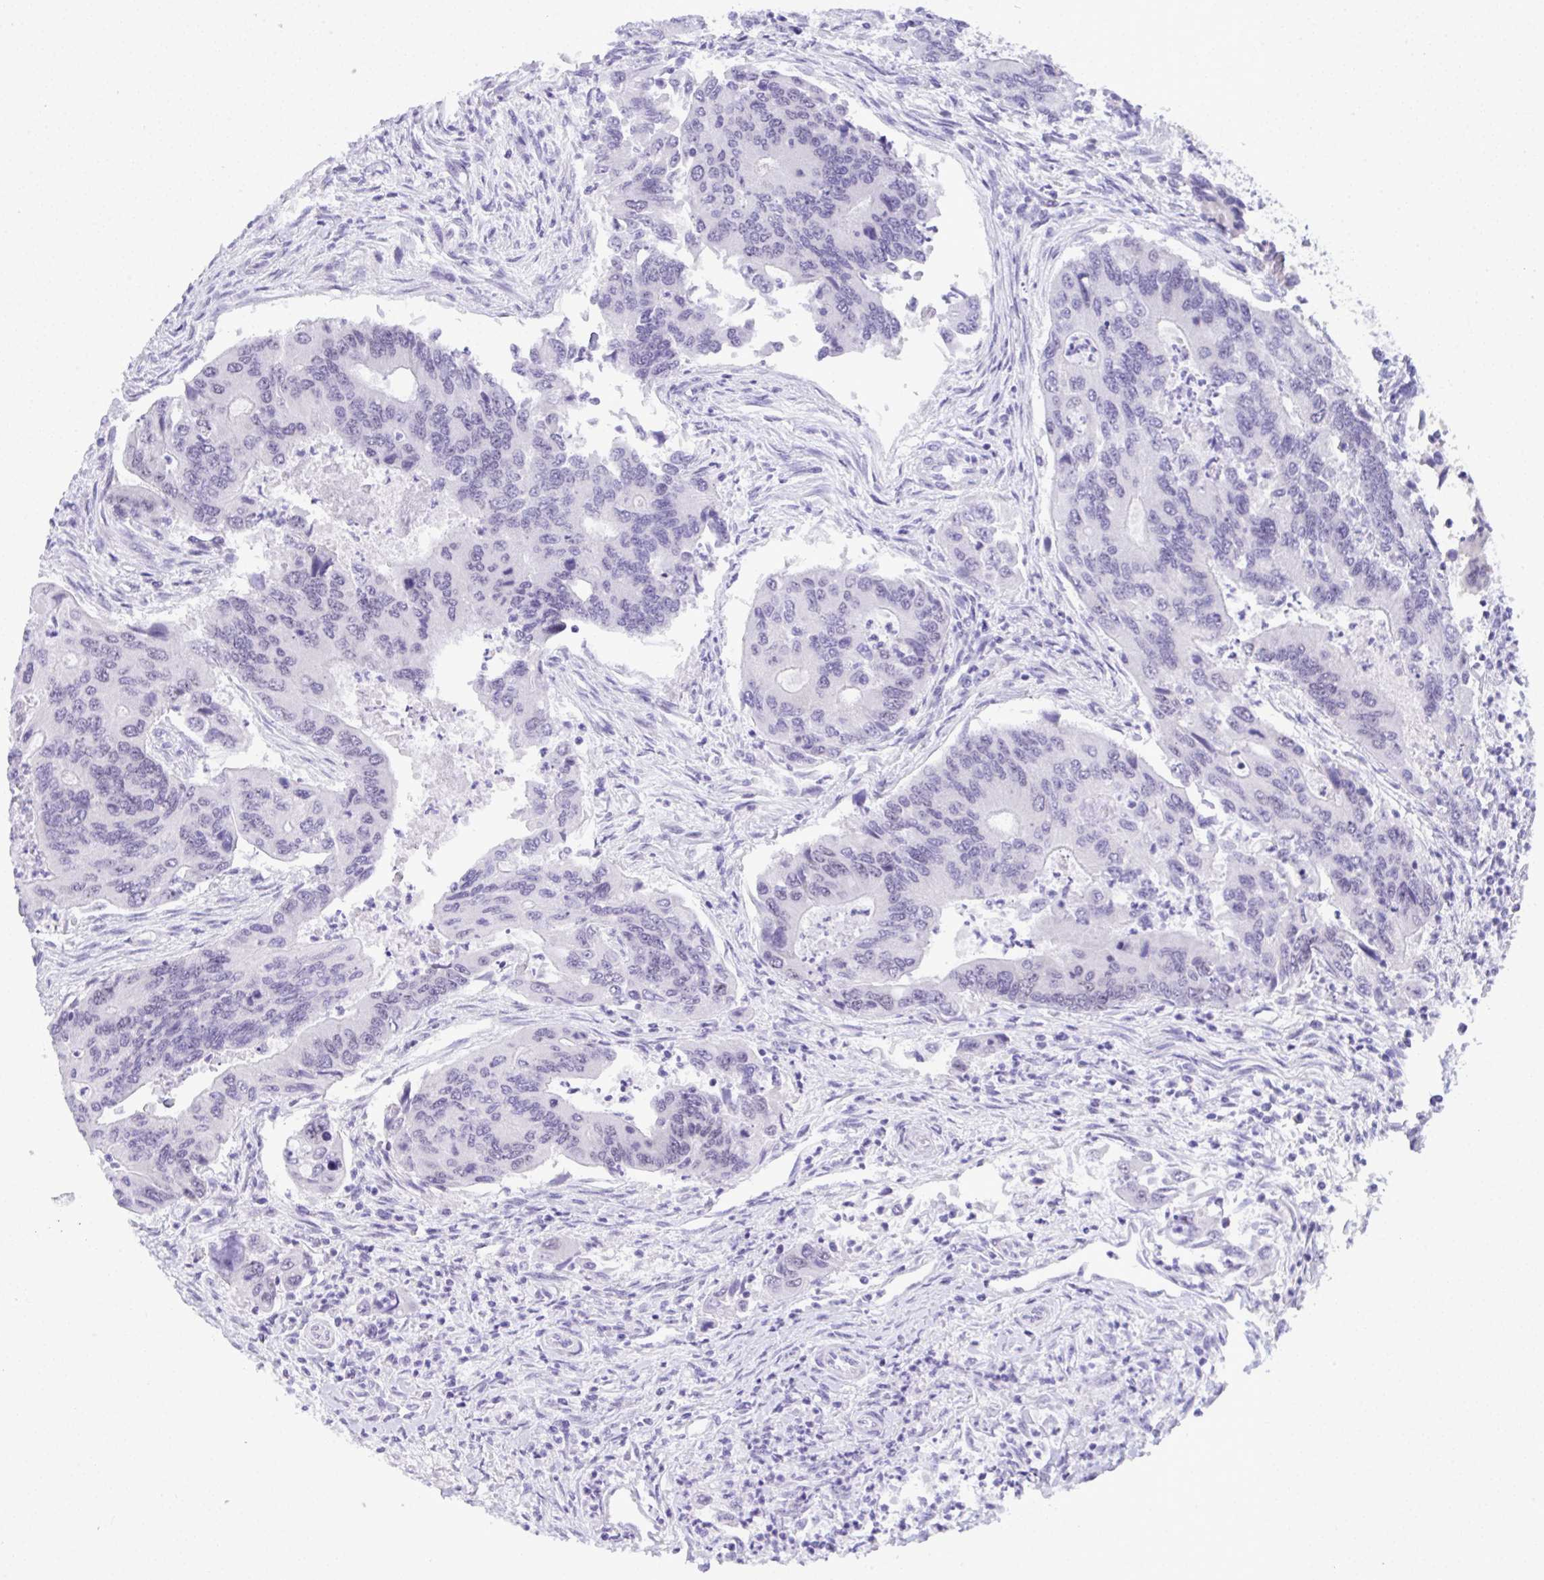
{"staining": {"intensity": "negative", "quantity": "none", "location": "none"}, "tissue": "colorectal cancer", "cell_type": "Tumor cells", "image_type": "cancer", "snomed": [{"axis": "morphology", "description": "Adenocarcinoma, NOS"}, {"axis": "topography", "description": "Colon"}], "caption": "Immunohistochemistry histopathology image of human colorectal adenocarcinoma stained for a protein (brown), which reveals no positivity in tumor cells.", "gene": "YBX2", "patient": {"sex": "female", "age": 67}}